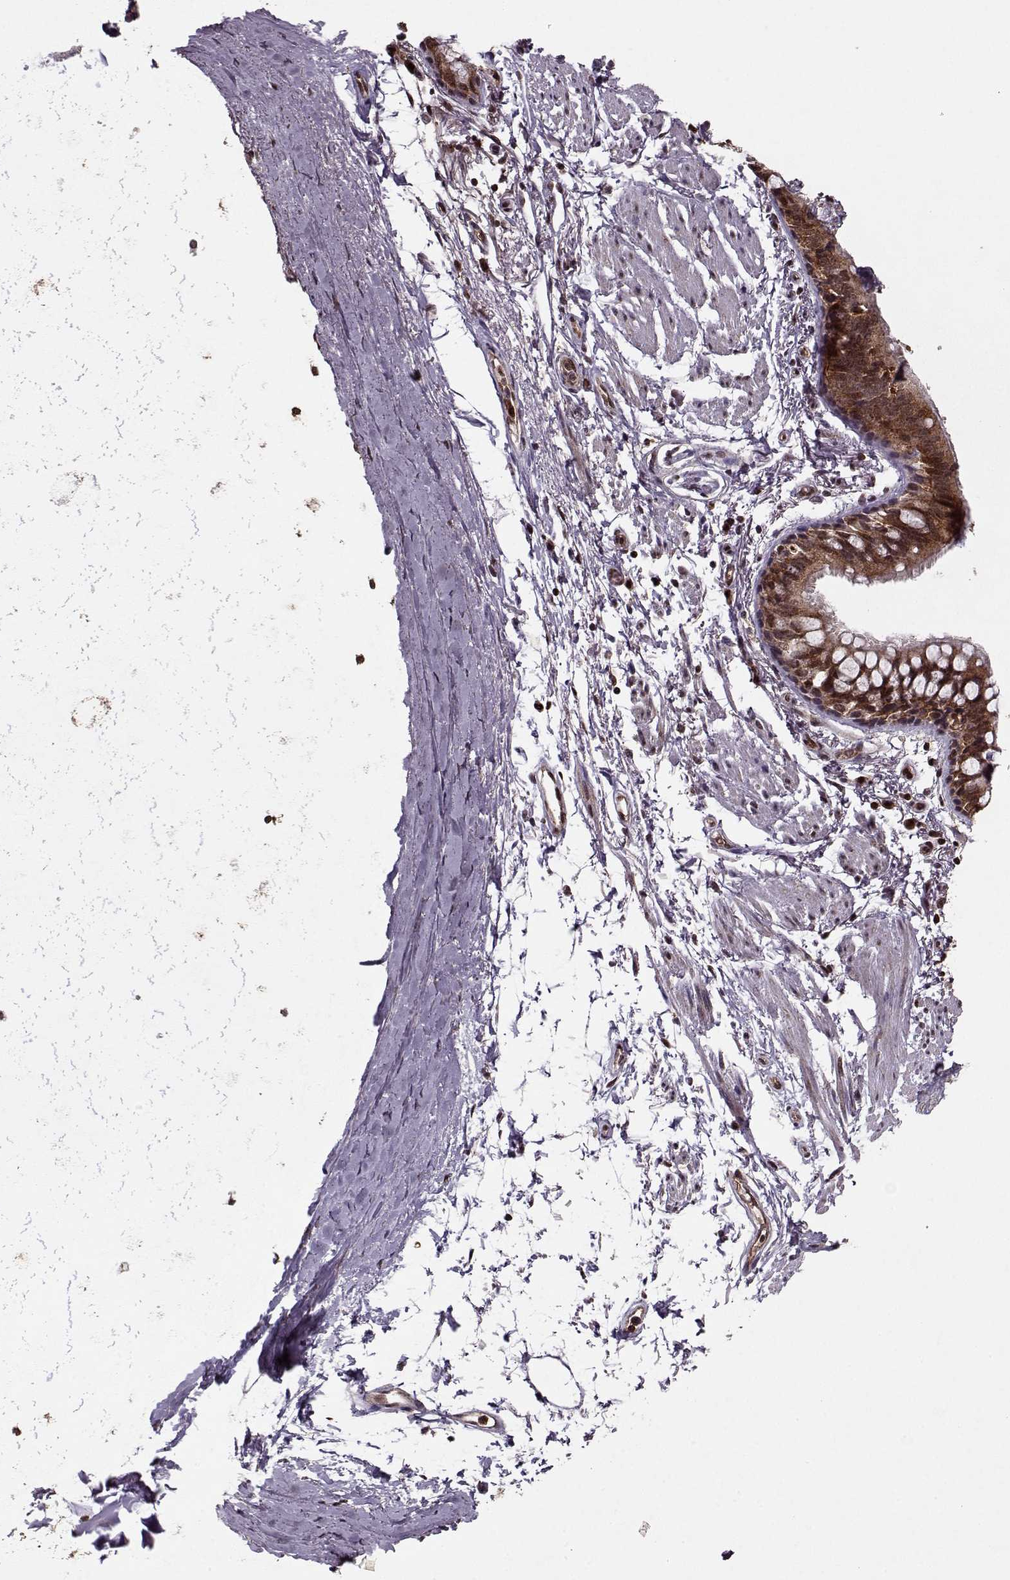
{"staining": {"intensity": "strong", "quantity": ">75%", "location": "cytoplasmic/membranous"}, "tissue": "bronchus", "cell_type": "Respiratory epithelial cells", "image_type": "normal", "snomed": [{"axis": "morphology", "description": "Normal tissue, NOS"}, {"axis": "topography", "description": "Lymph node"}, {"axis": "topography", "description": "Bronchus"}], "caption": "Immunohistochemical staining of normal bronchus demonstrates high levels of strong cytoplasmic/membranous expression in about >75% of respiratory epithelial cells. Nuclei are stained in blue.", "gene": "PSMA7", "patient": {"sex": "female", "age": 70}}